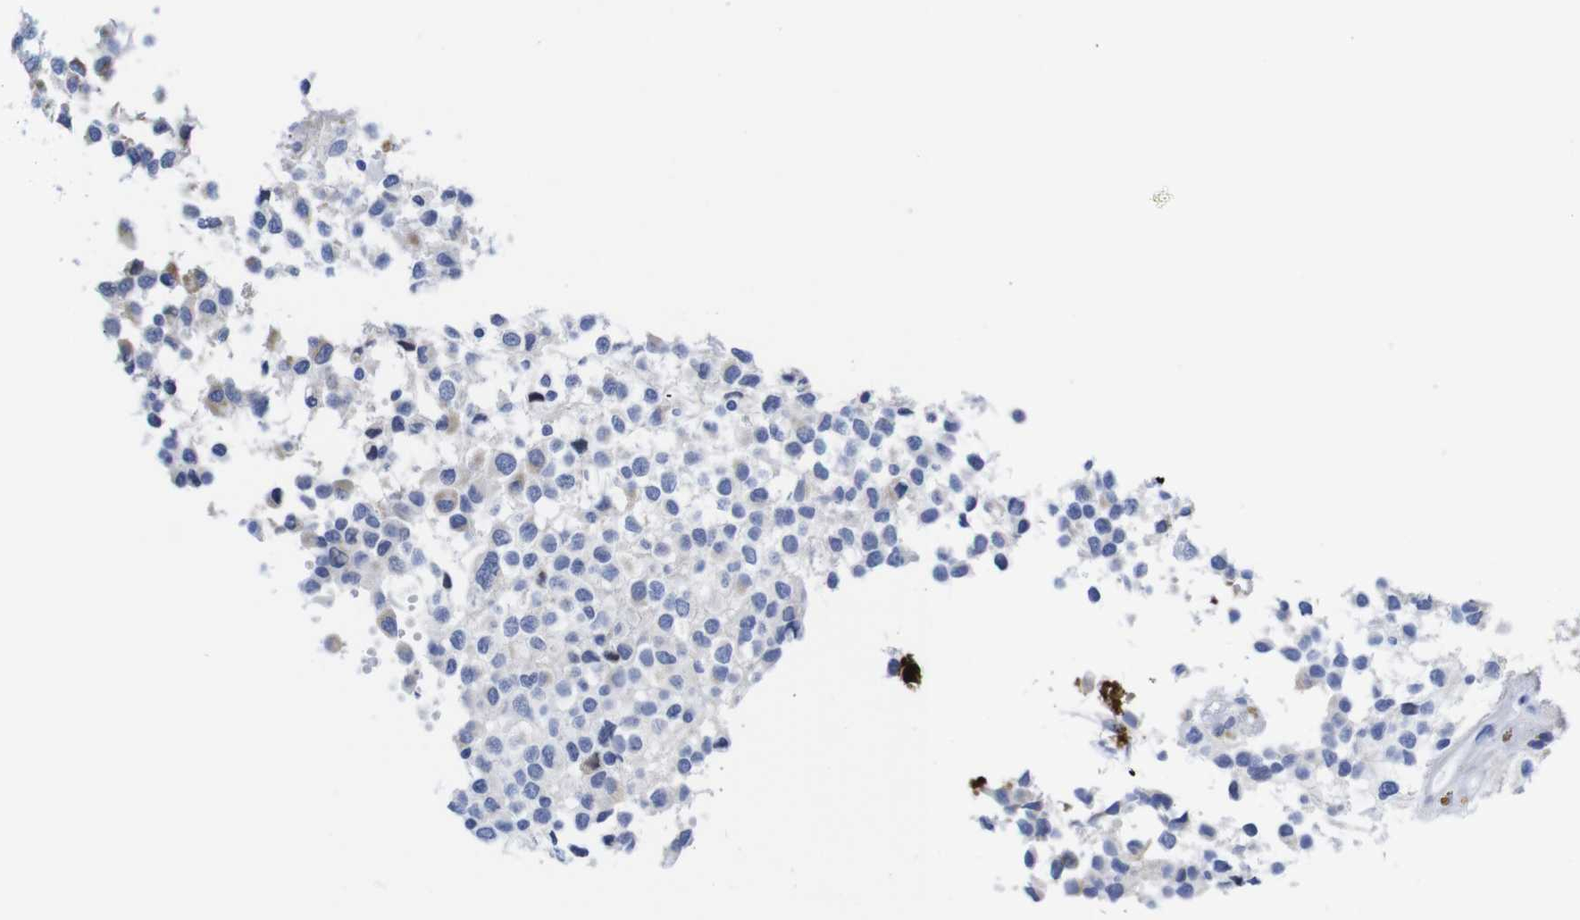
{"staining": {"intensity": "moderate", "quantity": "<25%", "location": "cytoplasmic/membranous"}, "tissue": "glioma", "cell_type": "Tumor cells", "image_type": "cancer", "snomed": [{"axis": "morphology", "description": "Glioma, malignant, High grade"}, {"axis": "topography", "description": "Brain"}], "caption": "IHC of glioma displays low levels of moderate cytoplasmic/membranous staining in approximately <25% of tumor cells.", "gene": "LRRC55", "patient": {"sex": "male", "age": 32}}